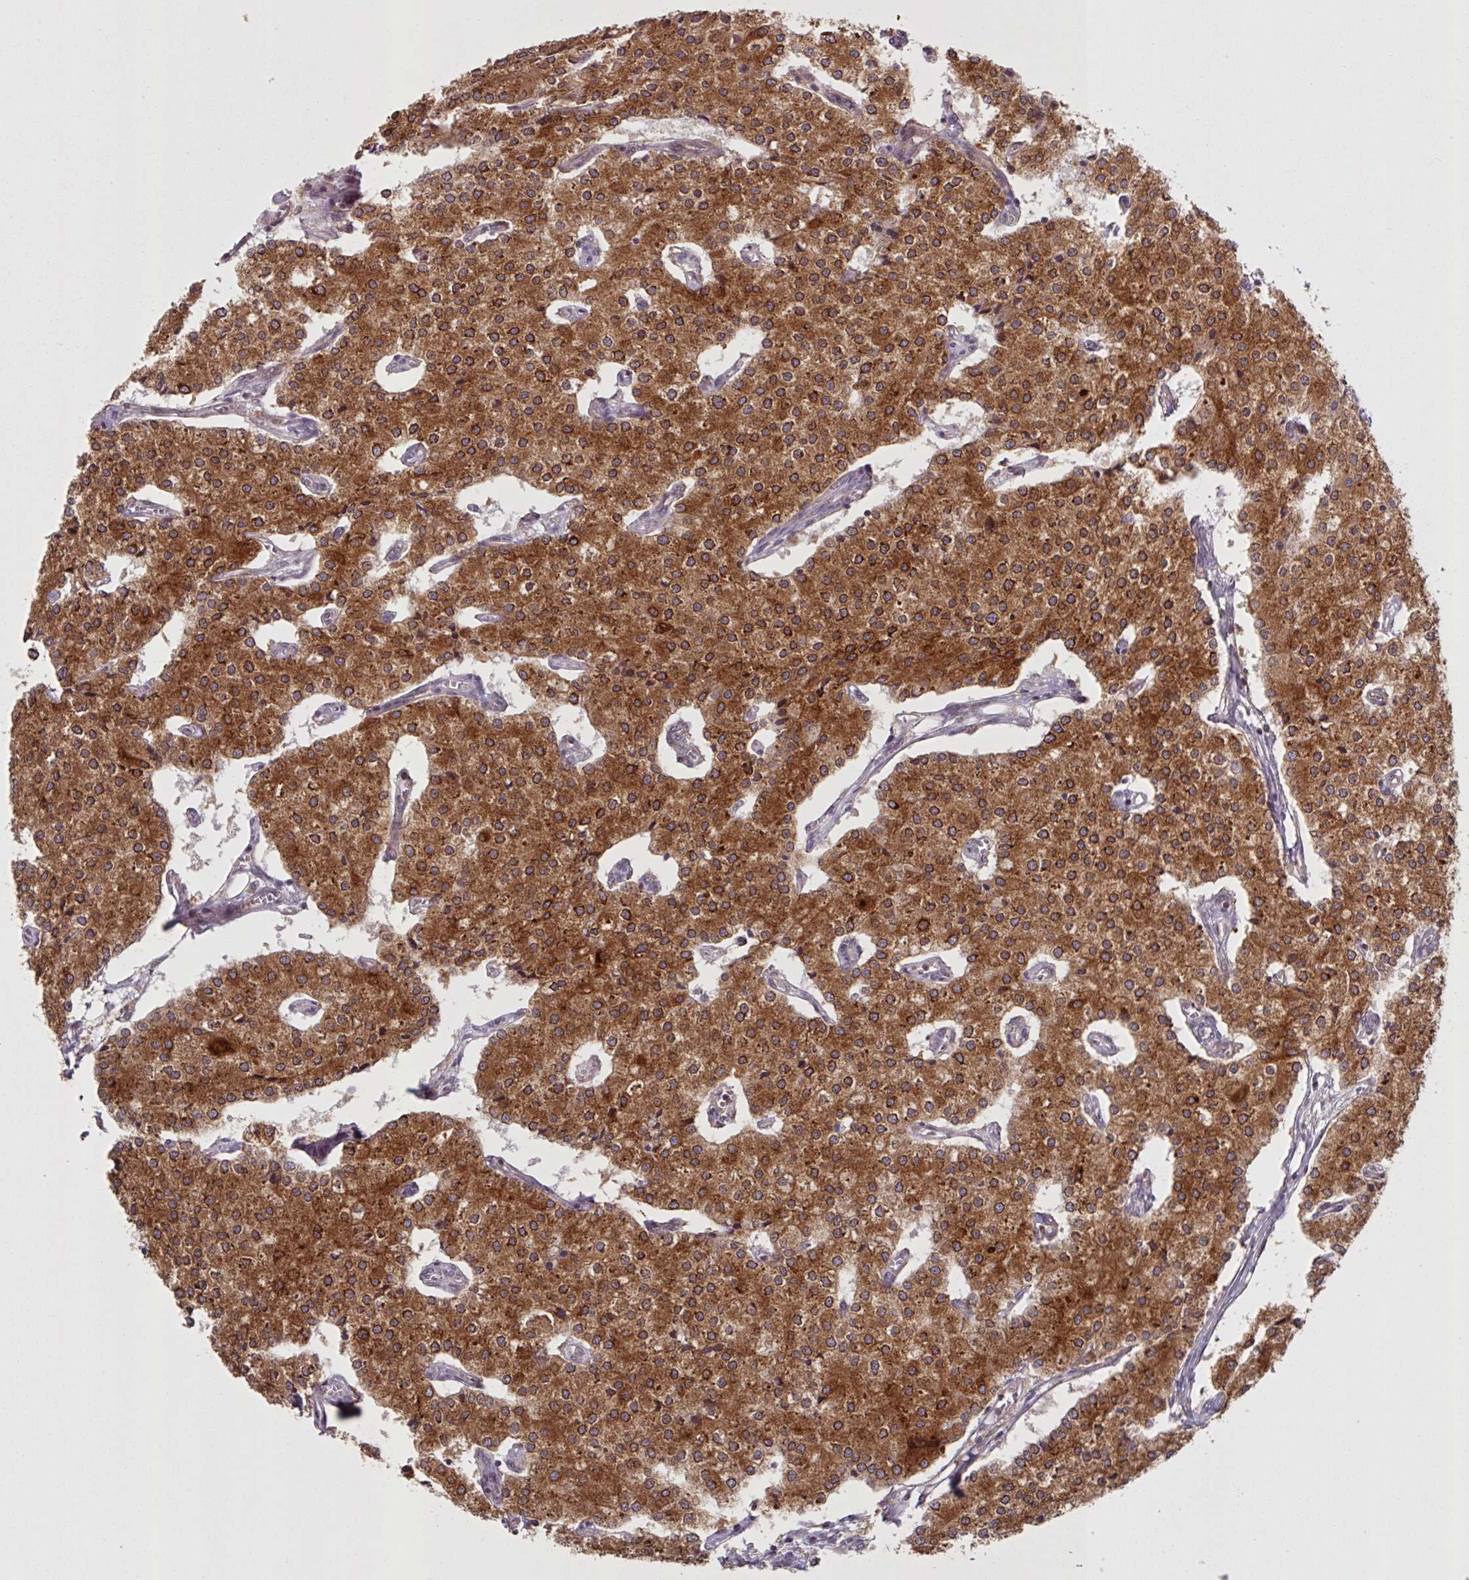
{"staining": {"intensity": "strong", "quantity": ">75%", "location": "cytoplasmic/membranous,nuclear"}, "tissue": "carcinoid", "cell_type": "Tumor cells", "image_type": "cancer", "snomed": [{"axis": "morphology", "description": "Carcinoid, malignant, NOS"}, {"axis": "topography", "description": "Colon"}], "caption": "Immunohistochemistry (IHC) of carcinoid displays high levels of strong cytoplasmic/membranous and nuclear positivity in about >75% of tumor cells.", "gene": "CAMLG", "patient": {"sex": "female", "age": 52}}